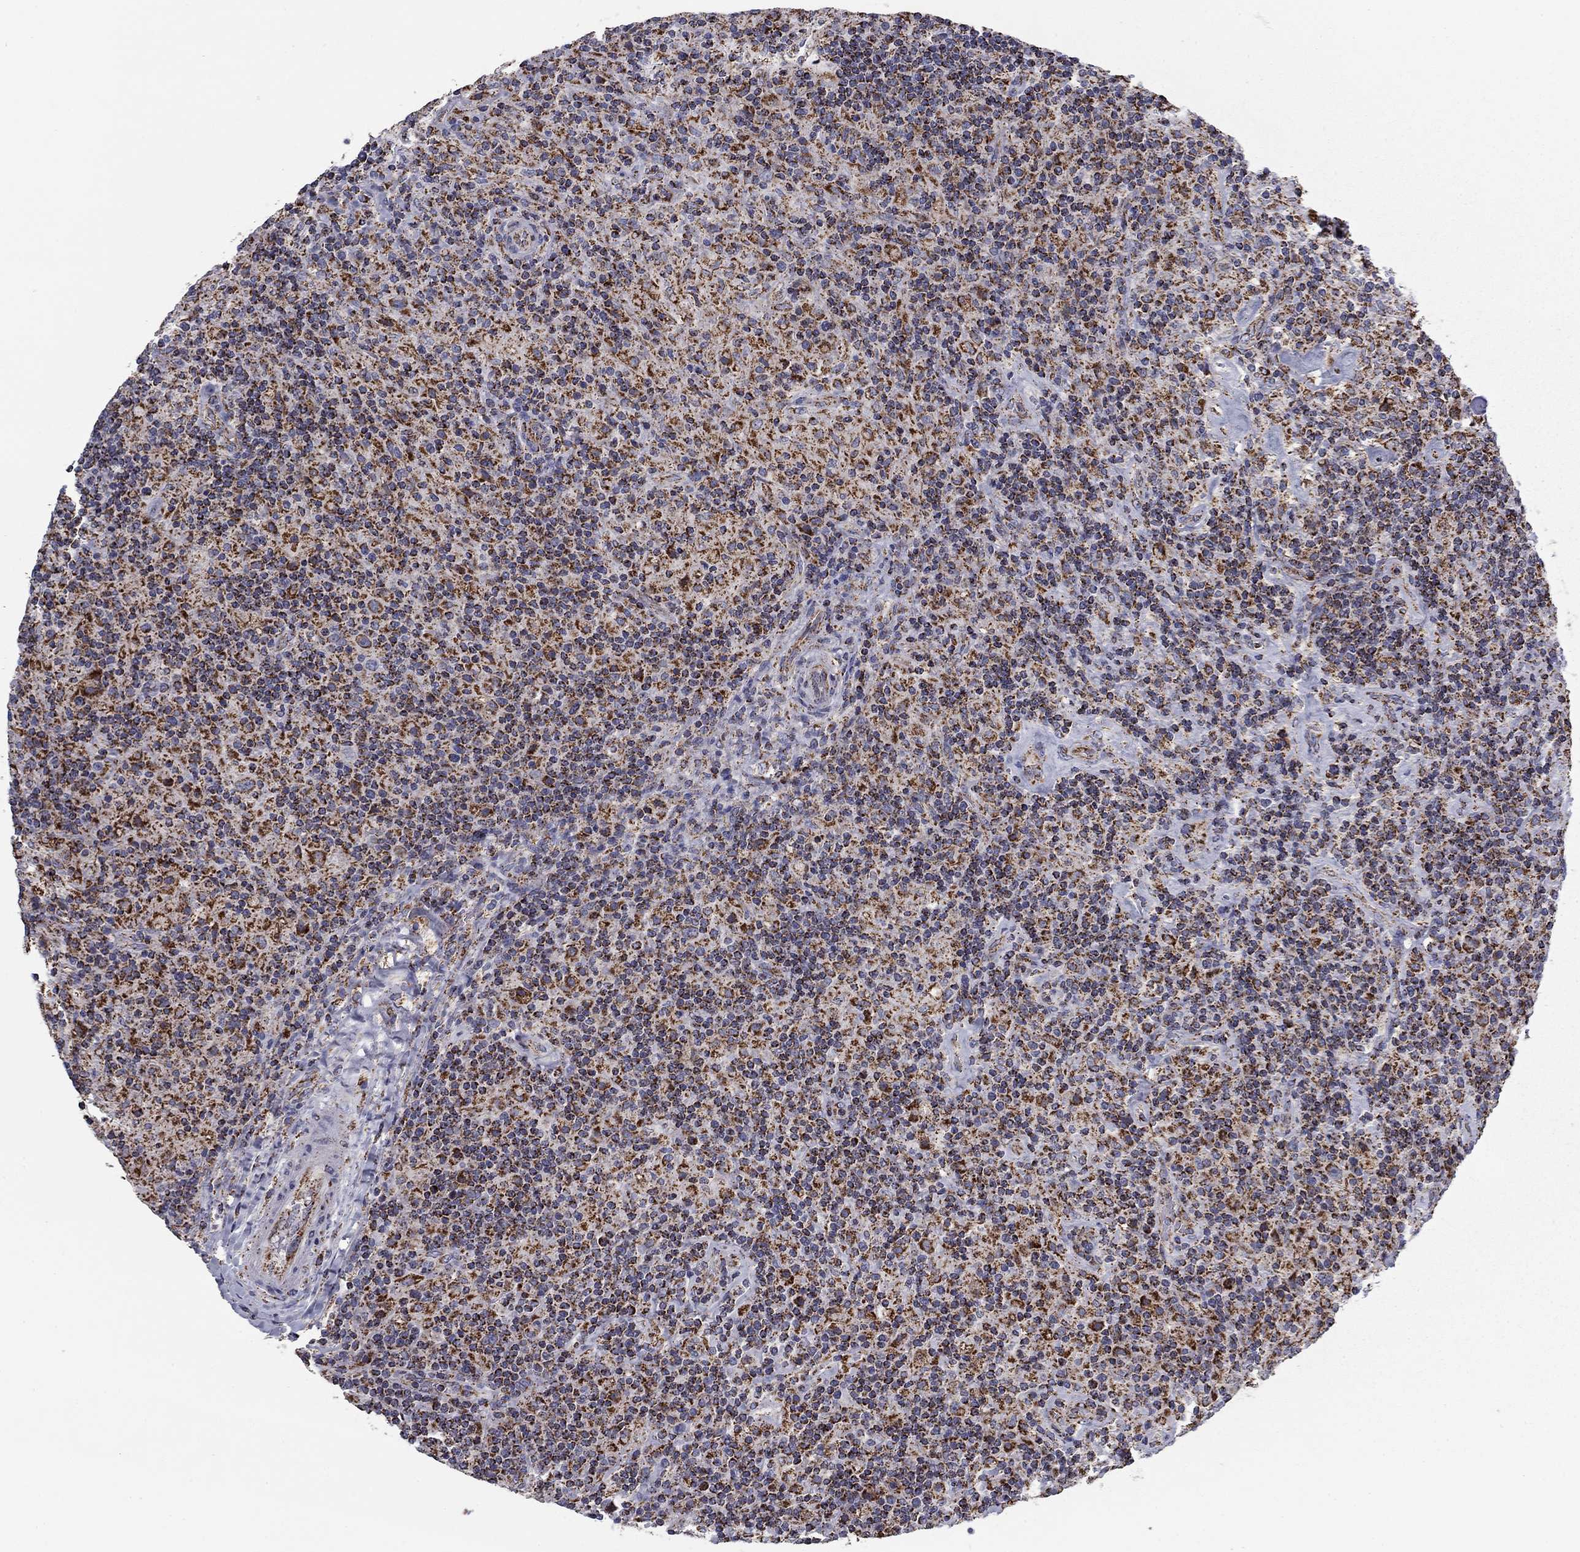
{"staining": {"intensity": "moderate", "quantity": ">75%", "location": "cytoplasmic/membranous"}, "tissue": "lymphoma", "cell_type": "Tumor cells", "image_type": "cancer", "snomed": [{"axis": "morphology", "description": "Hodgkin's disease, NOS"}, {"axis": "topography", "description": "Lymph node"}], "caption": "Immunohistochemical staining of lymphoma exhibits moderate cytoplasmic/membranous protein positivity in approximately >75% of tumor cells.", "gene": "NDUFV1", "patient": {"sex": "male", "age": 70}}